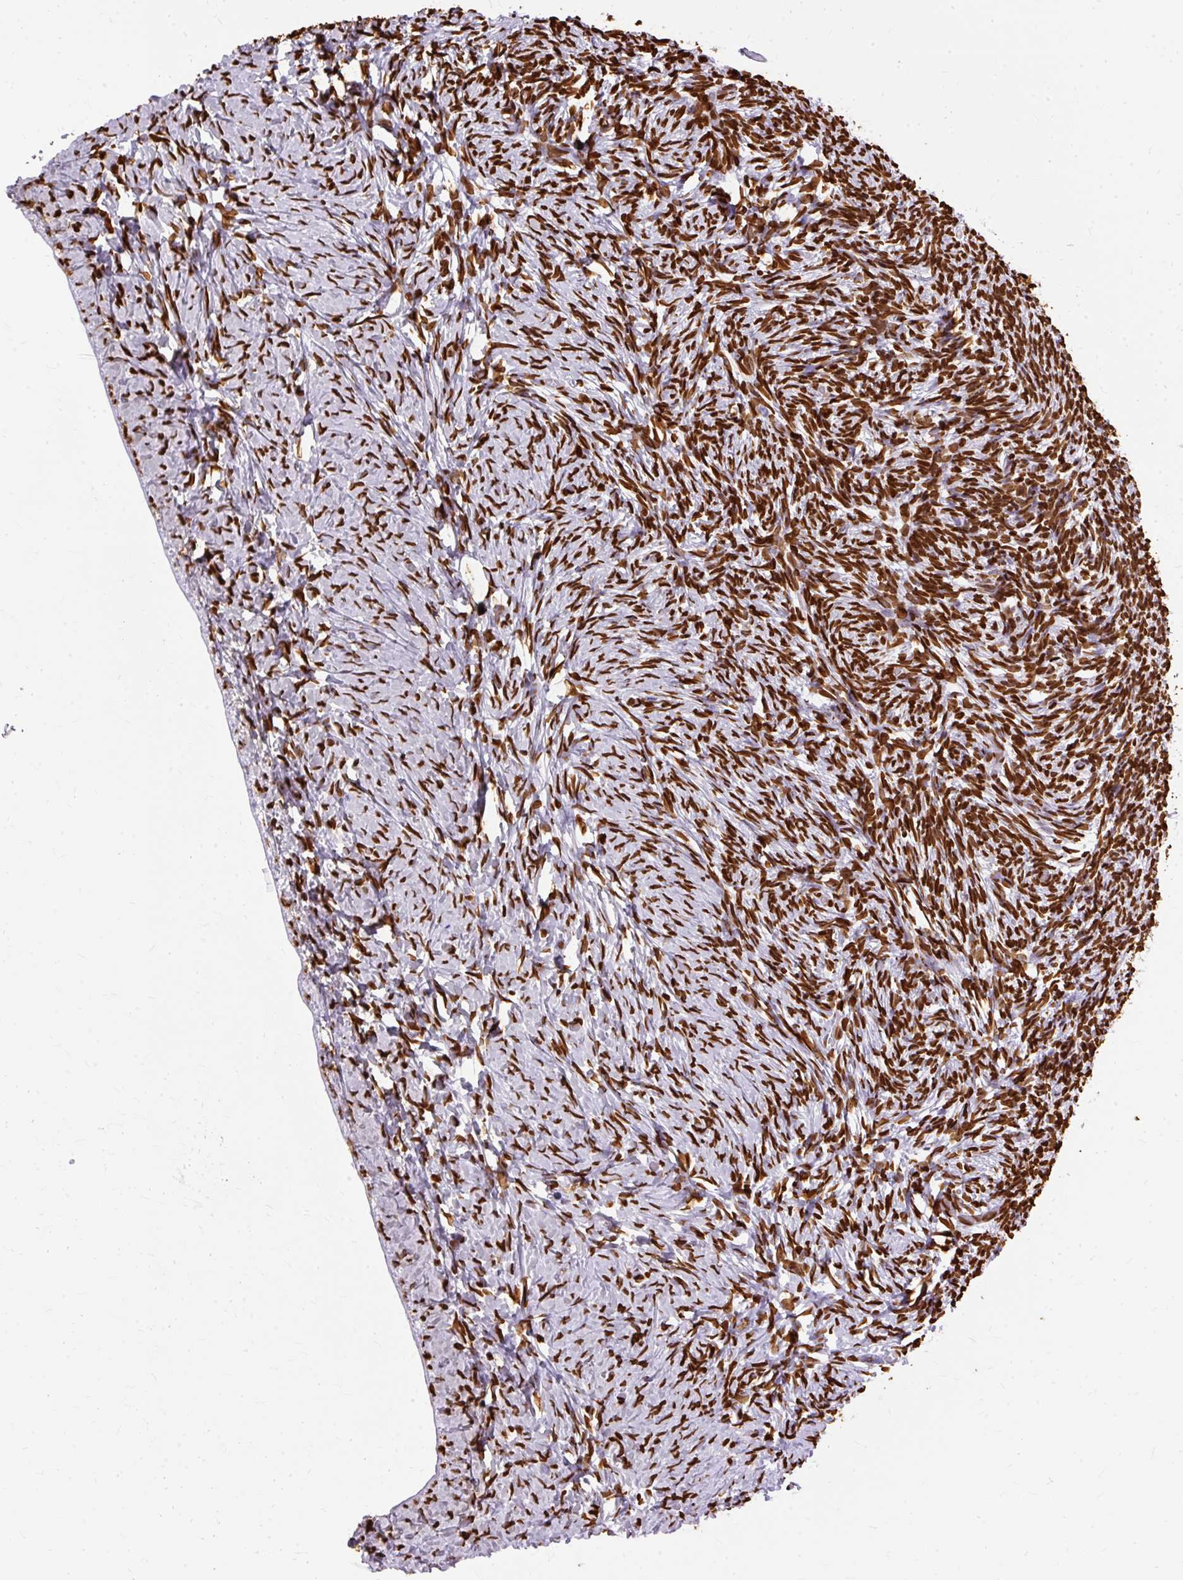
{"staining": {"intensity": "moderate", "quantity": ">75%", "location": "nuclear"}, "tissue": "ovary", "cell_type": "Follicle cells", "image_type": "normal", "snomed": [{"axis": "morphology", "description": "Normal tissue, NOS"}, {"axis": "topography", "description": "Ovary"}], "caption": "Immunohistochemical staining of normal human ovary shows moderate nuclear protein positivity in about >75% of follicle cells. (DAB IHC, brown staining for protein, blue staining for nuclei).", "gene": "TMEM184C", "patient": {"sex": "female", "age": 39}}